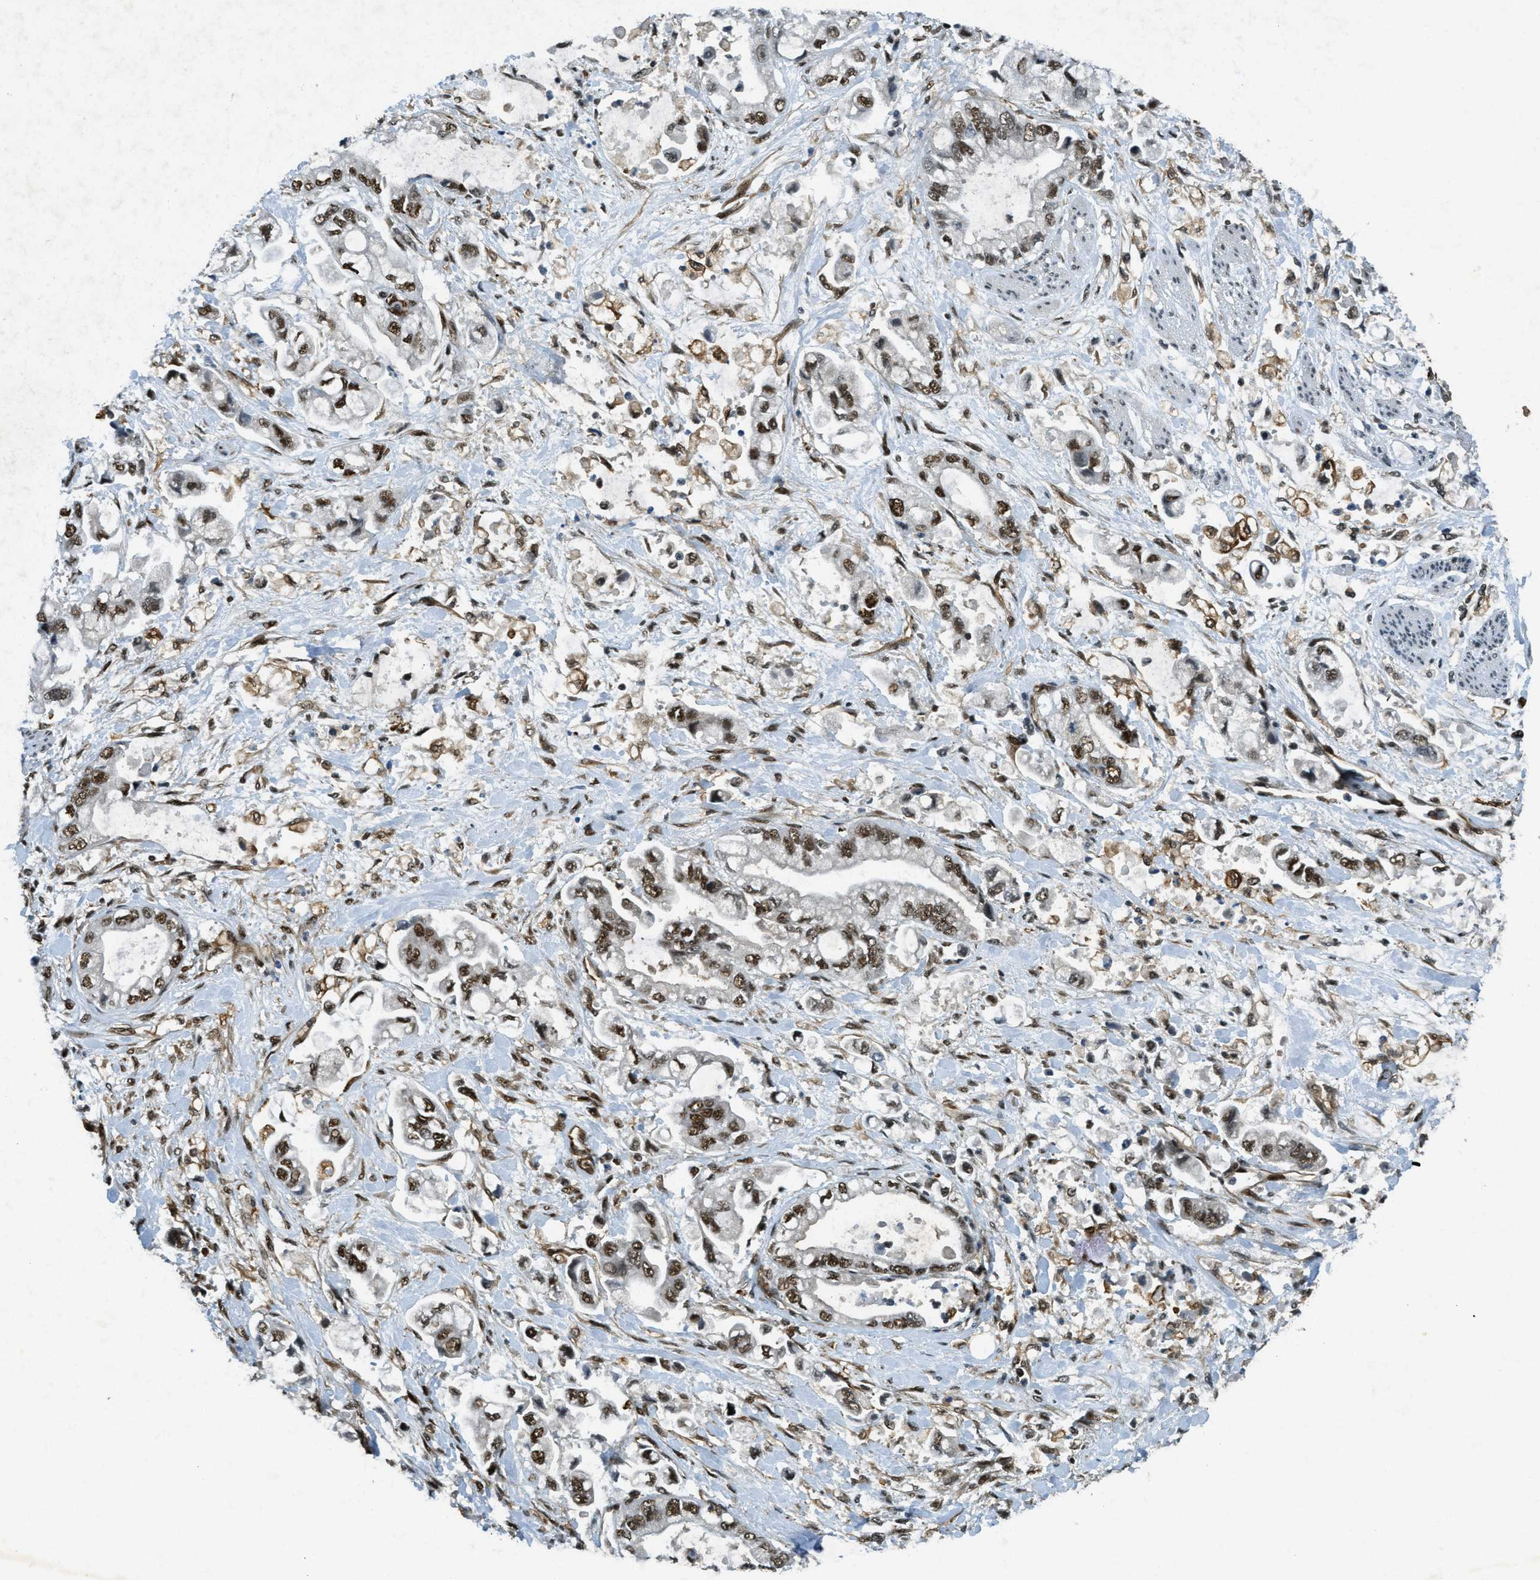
{"staining": {"intensity": "moderate", "quantity": ">75%", "location": "nuclear"}, "tissue": "stomach cancer", "cell_type": "Tumor cells", "image_type": "cancer", "snomed": [{"axis": "morphology", "description": "Normal tissue, NOS"}, {"axis": "morphology", "description": "Adenocarcinoma, NOS"}, {"axis": "topography", "description": "Stomach"}], "caption": "A medium amount of moderate nuclear expression is appreciated in approximately >75% of tumor cells in stomach cancer (adenocarcinoma) tissue. The staining is performed using DAB brown chromogen to label protein expression. The nuclei are counter-stained blue using hematoxylin.", "gene": "ZFR", "patient": {"sex": "male", "age": 62}}